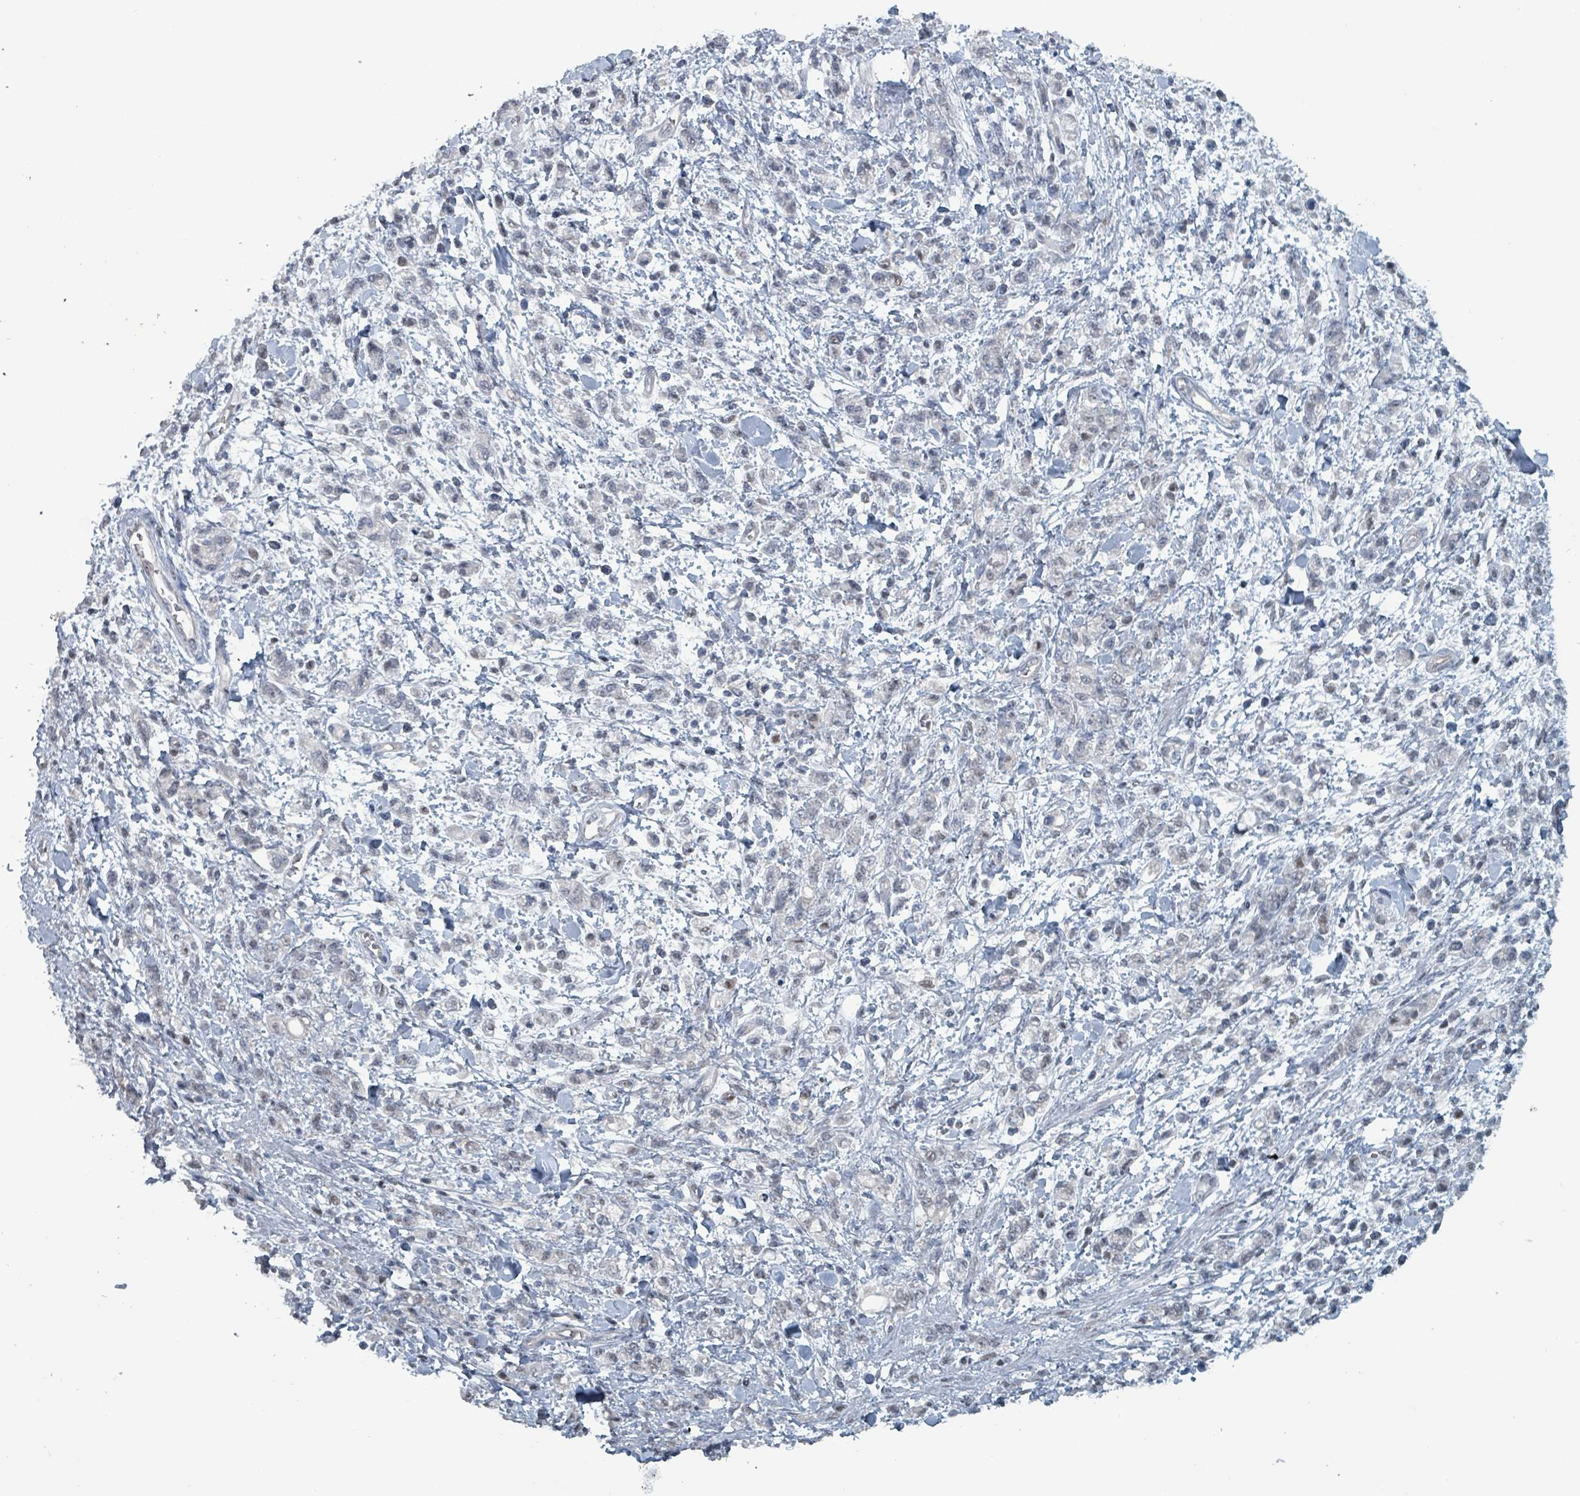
{"staining": {"intensity": "negative", "quantity": "none", "location": "none"}, "tissue": "stomach cancer", "cell_type": "Tumor cells", "image_type": "cancer", "snomed": [{"axis": "morphology", "description": "Adenocarcinoma, NOS"}, {"axis": "topography", "description": "Stomach"}], "caption": "Immunohistochemistry (IHC) of adenocarcinoma (stomach) shows no staining in tumor cells.", "gene": "BIVM", "patient": {"sex": "male", "age": 77}}